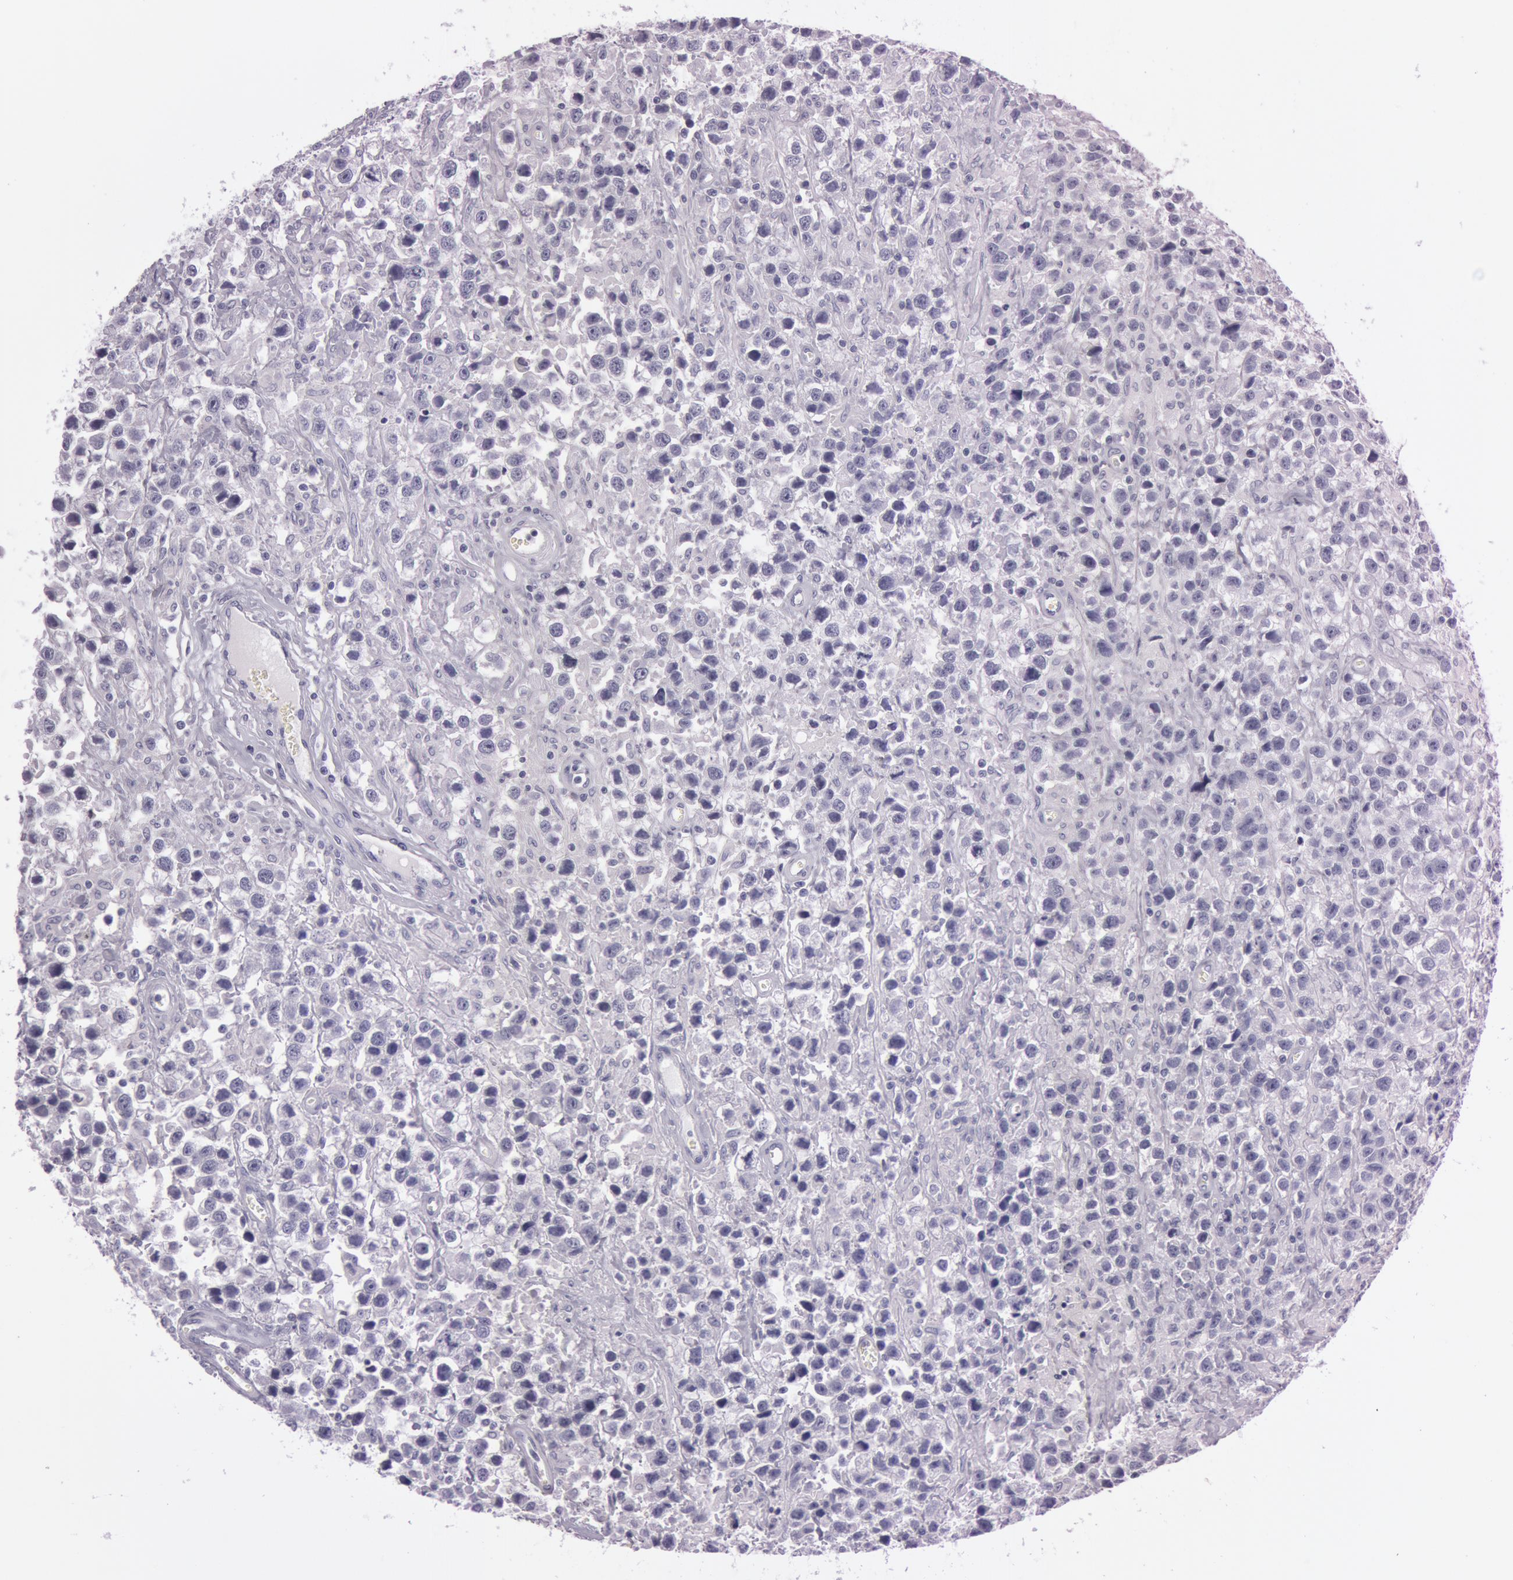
{"staining": {"intensity": "negative", "quantity": "none", "location": "none"}, "tissue": "testis cancer", "cell_type": "Tumor cells", "image_type": "cancer", "snomed": [{"axis": "morphology", "description": "Seminoma, NOS"}, {"axis": "topography", "description": "Testis"}], "caption": "This is an IHC photomicrograph of human testis cancer (seminoma). There is no positivity in tumor cells.", "gene": "S100A7", "patient": {"sex": "male", "age": 43}}